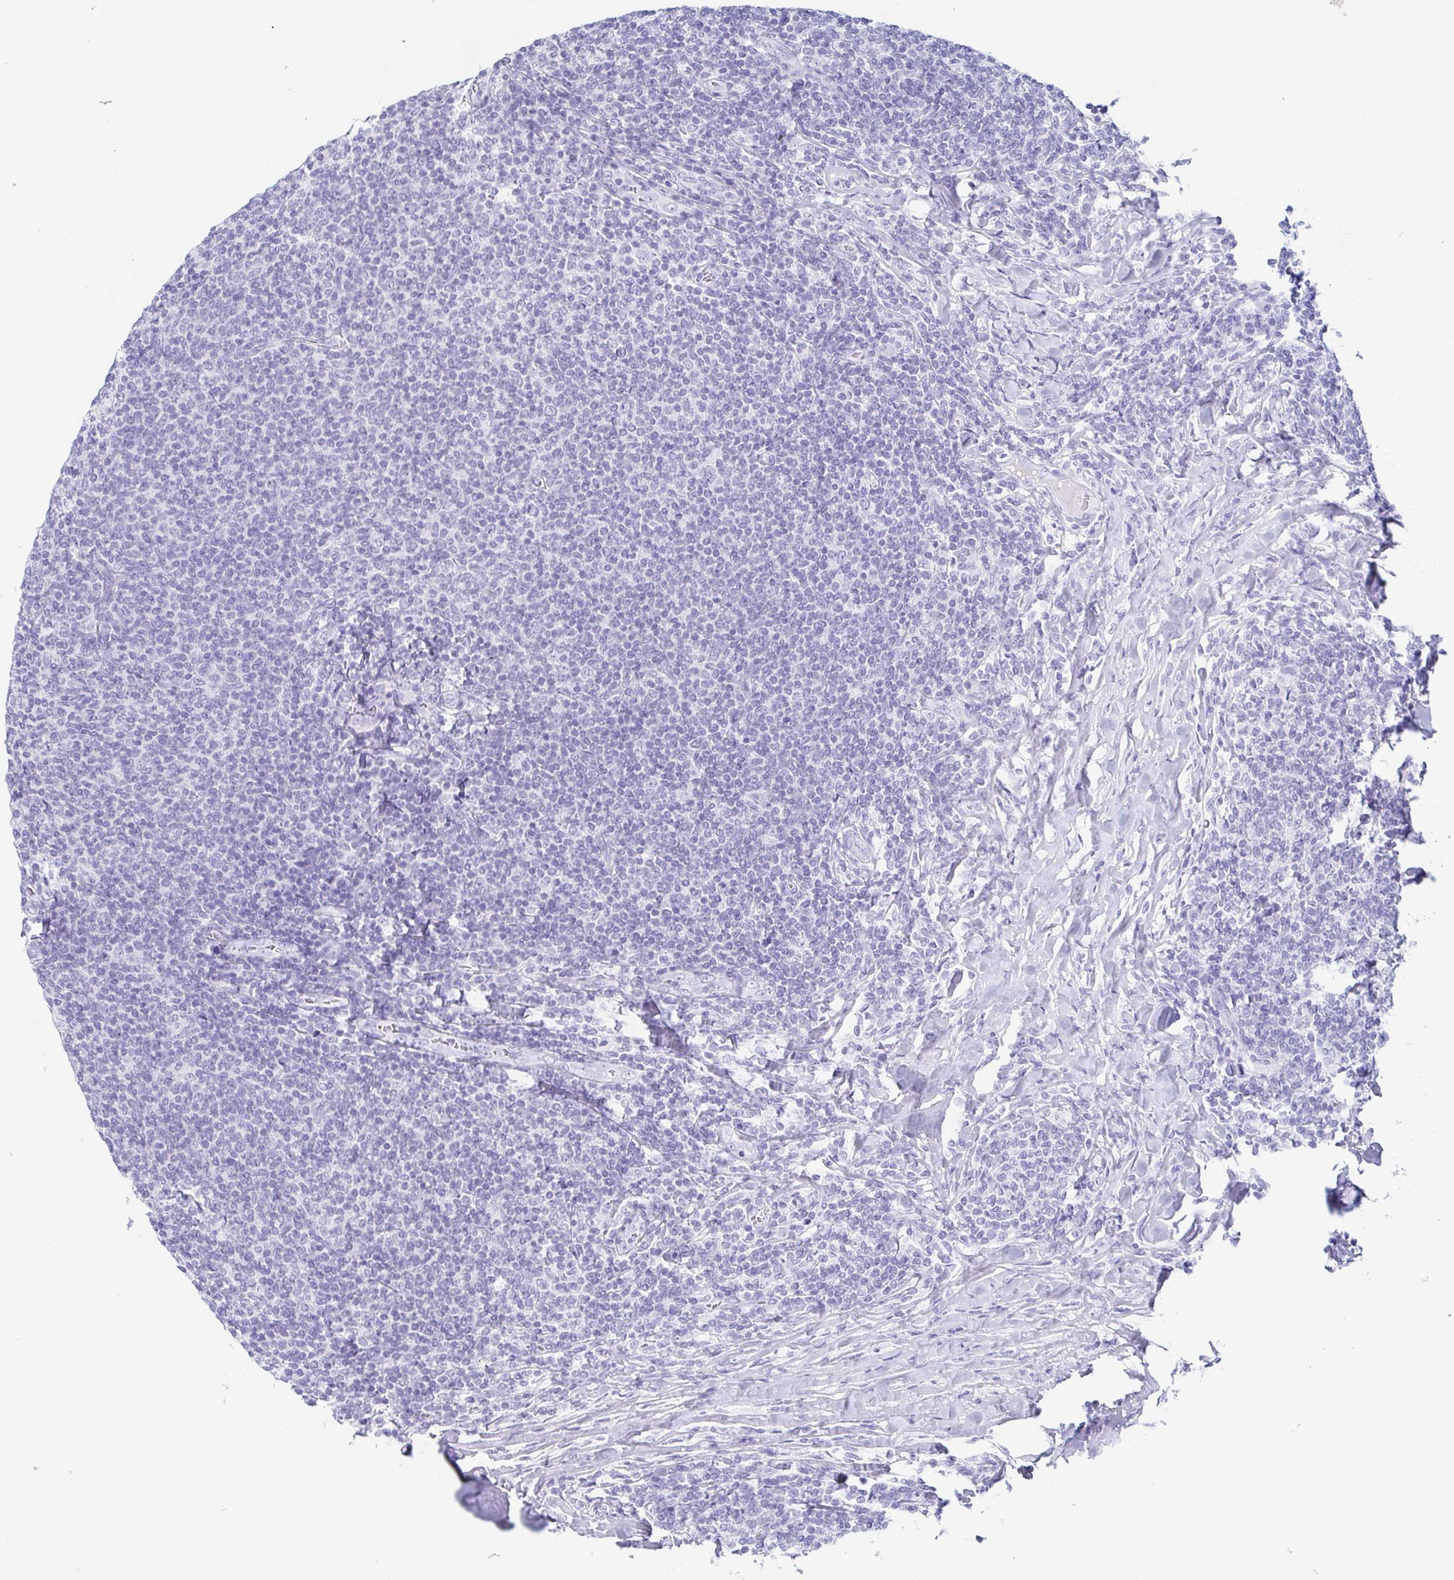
{"staining": {"intensity": "negative", "quantity": "none", "location": "none"}, "tissue": "lymphoma", "cell_type": "Tumor cells", "image_type": "cancer", "snomed": [{"axis": "morphology", "description": "Malignant lymphoma, non-Hodgkin's type, Low grade"}, {"axis": "topography", "description": "Lymph node"}], "caption": "Tumor cells are negative for brown protein staining in malignant lymphoma, non-Hodgkin's type (low-grade). (DAB immunohistochemistry (IHC) with hematoxylin counter stain).", "gene": "ZG16B", "patient": {"sex": "male", "age": 52}}